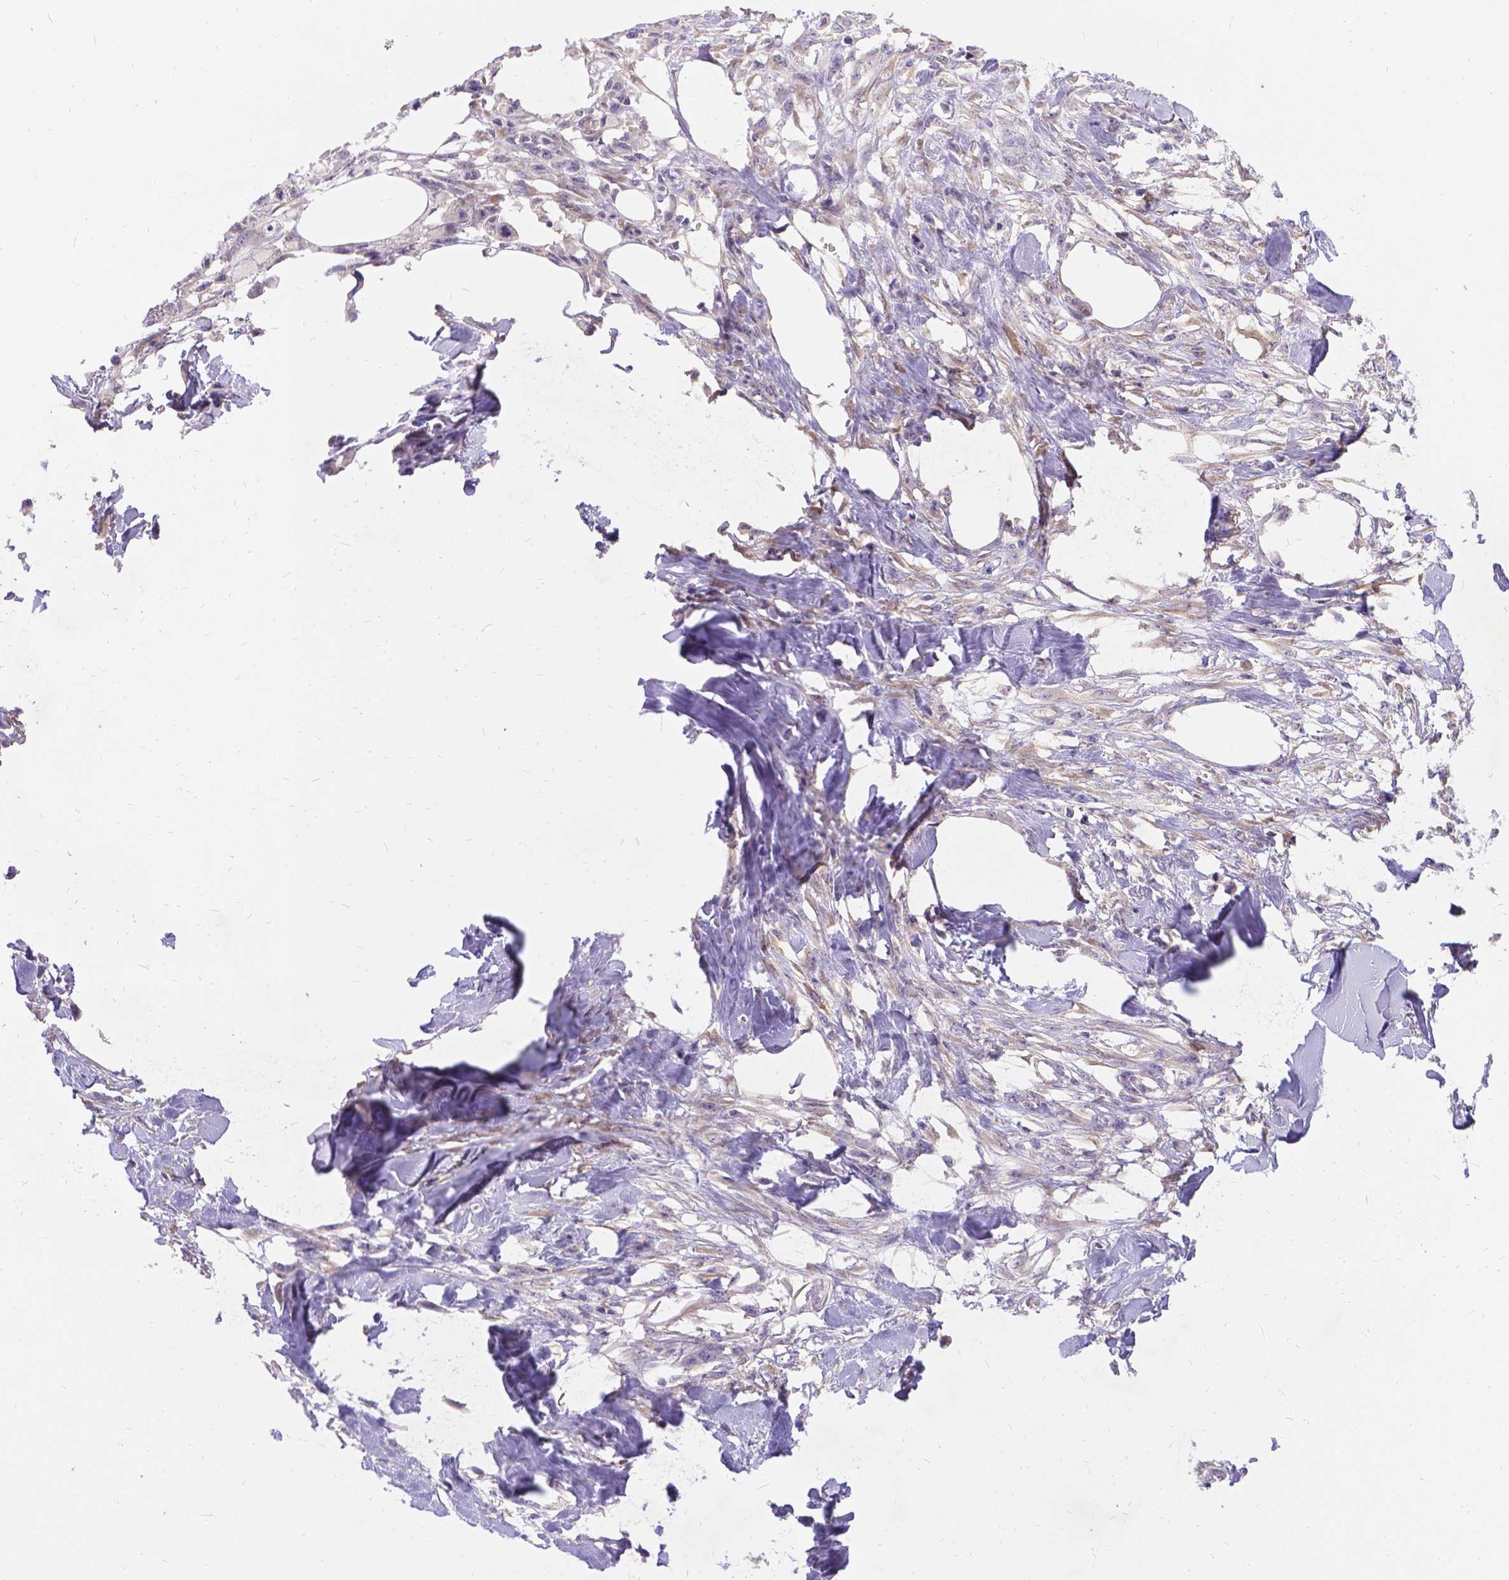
{"staining": {"intensity": "weak", "quantity": "25%-75%", "location": "cytoplasmic/membranous"}, "tissue": "skin cancer", "cell_type": "Tumor cells", "image_type": "cancer", "snomed": [{"axis": "morphology", "description": "Squamous cell carcinoma, NOS"}, {"axis": "topography", "description": "Skin"}], "caption": "Skin cancer (squamous cell carcinoma) stained with a protein marker exhibits weak staining in tumor cells.", "gene": "DENND6A", "patient": {"sex": "female", "age": 59}}